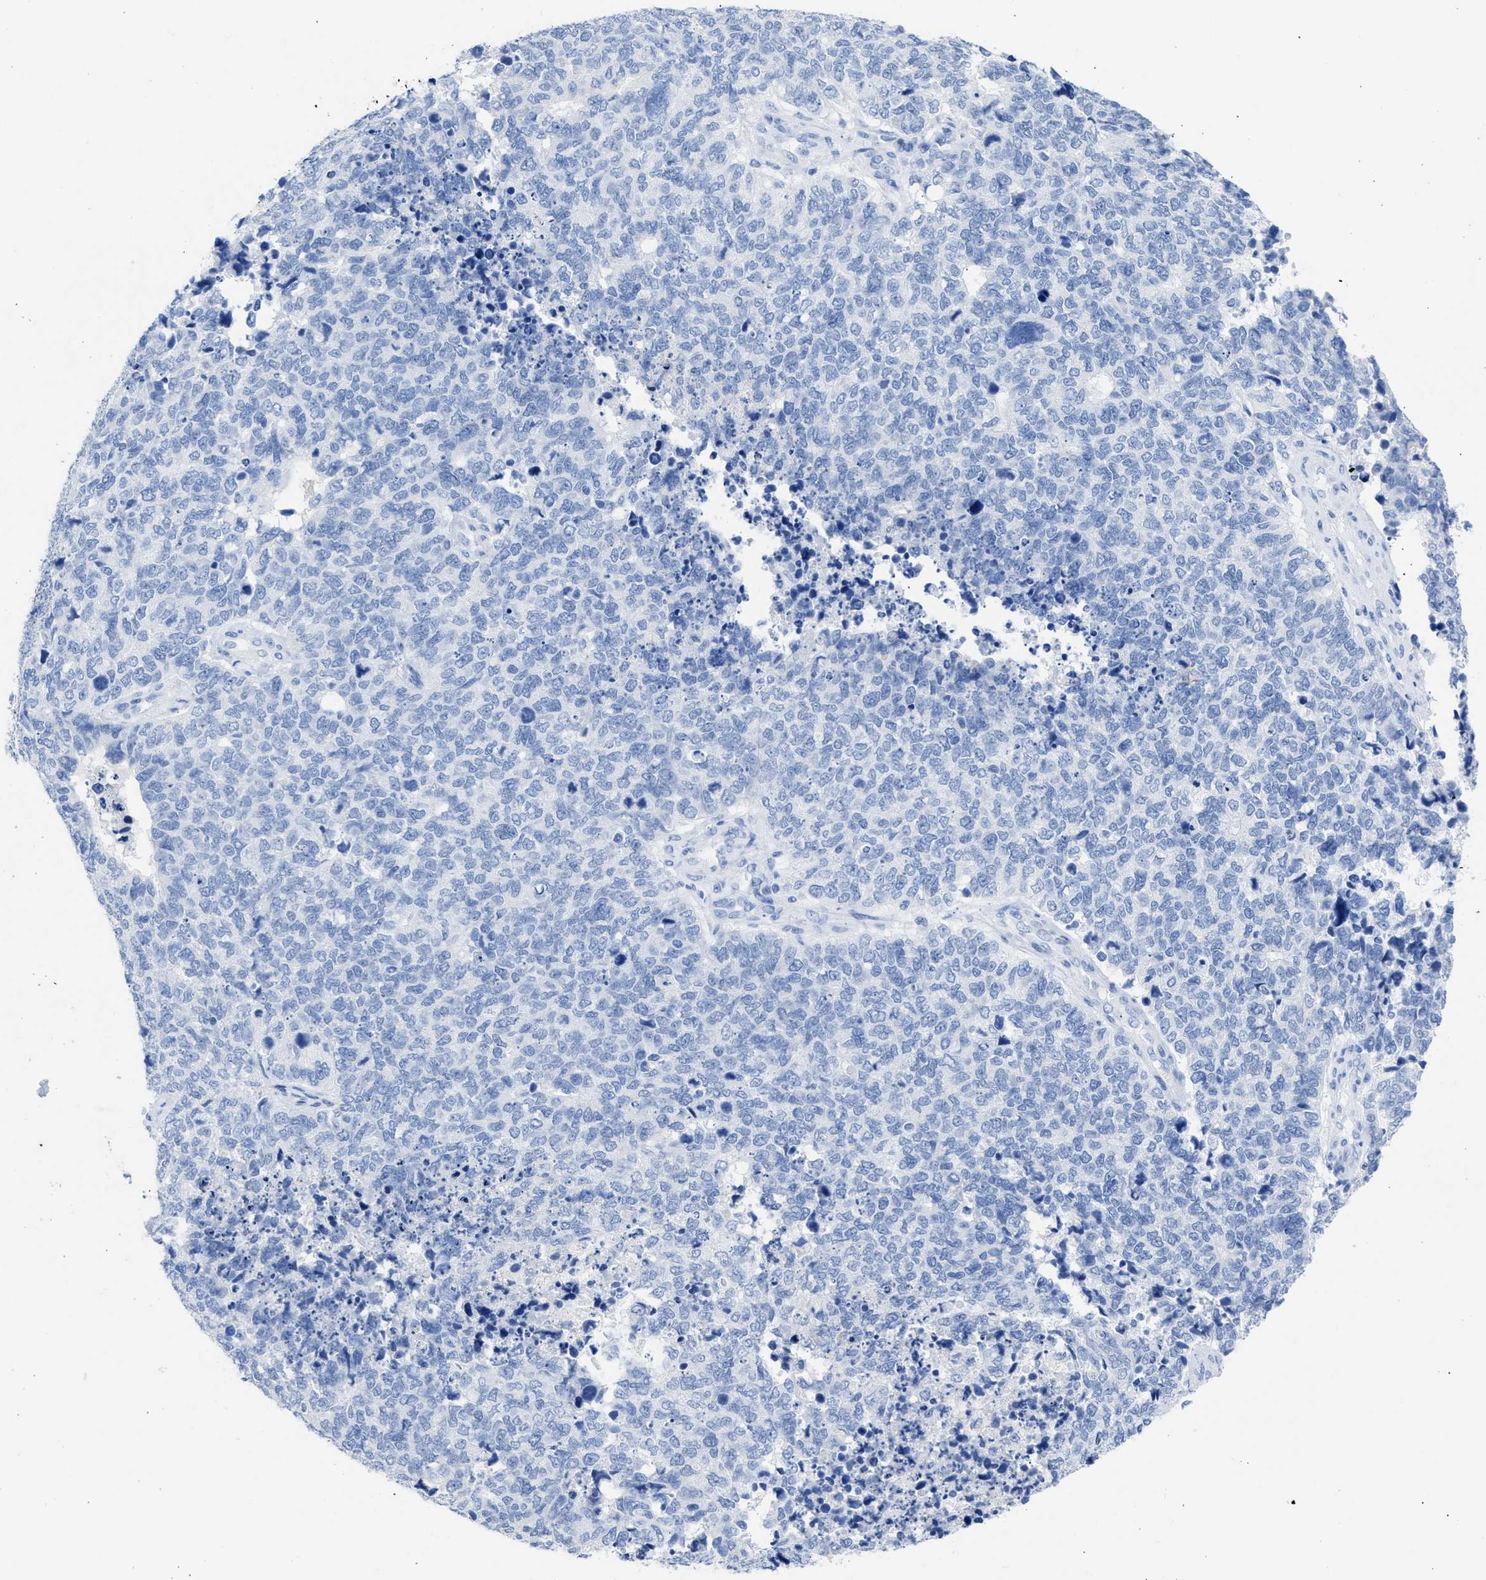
{"staining": {"intensity": "negative", "quantity": "none", "location": "none"}, "tissue": "cervical cancer", "cell_type": "Tumor cells", "image_type": "cancer", "snomed": [{"axis": "morphology", "description": "Squamous cell carcinoma, NOS"}, {"axis": "topography", "description": "Cervix"}], "caption": "High power microscopy photomicrograph of an IHC image of cervical cancer, revealing no significant staining in tumor cells. (Immunohistochemistry (ihc), brightfield microscopy, high magnification).", "gene": "NCAM1", "patient": {"sex": "female", "age": 63}}